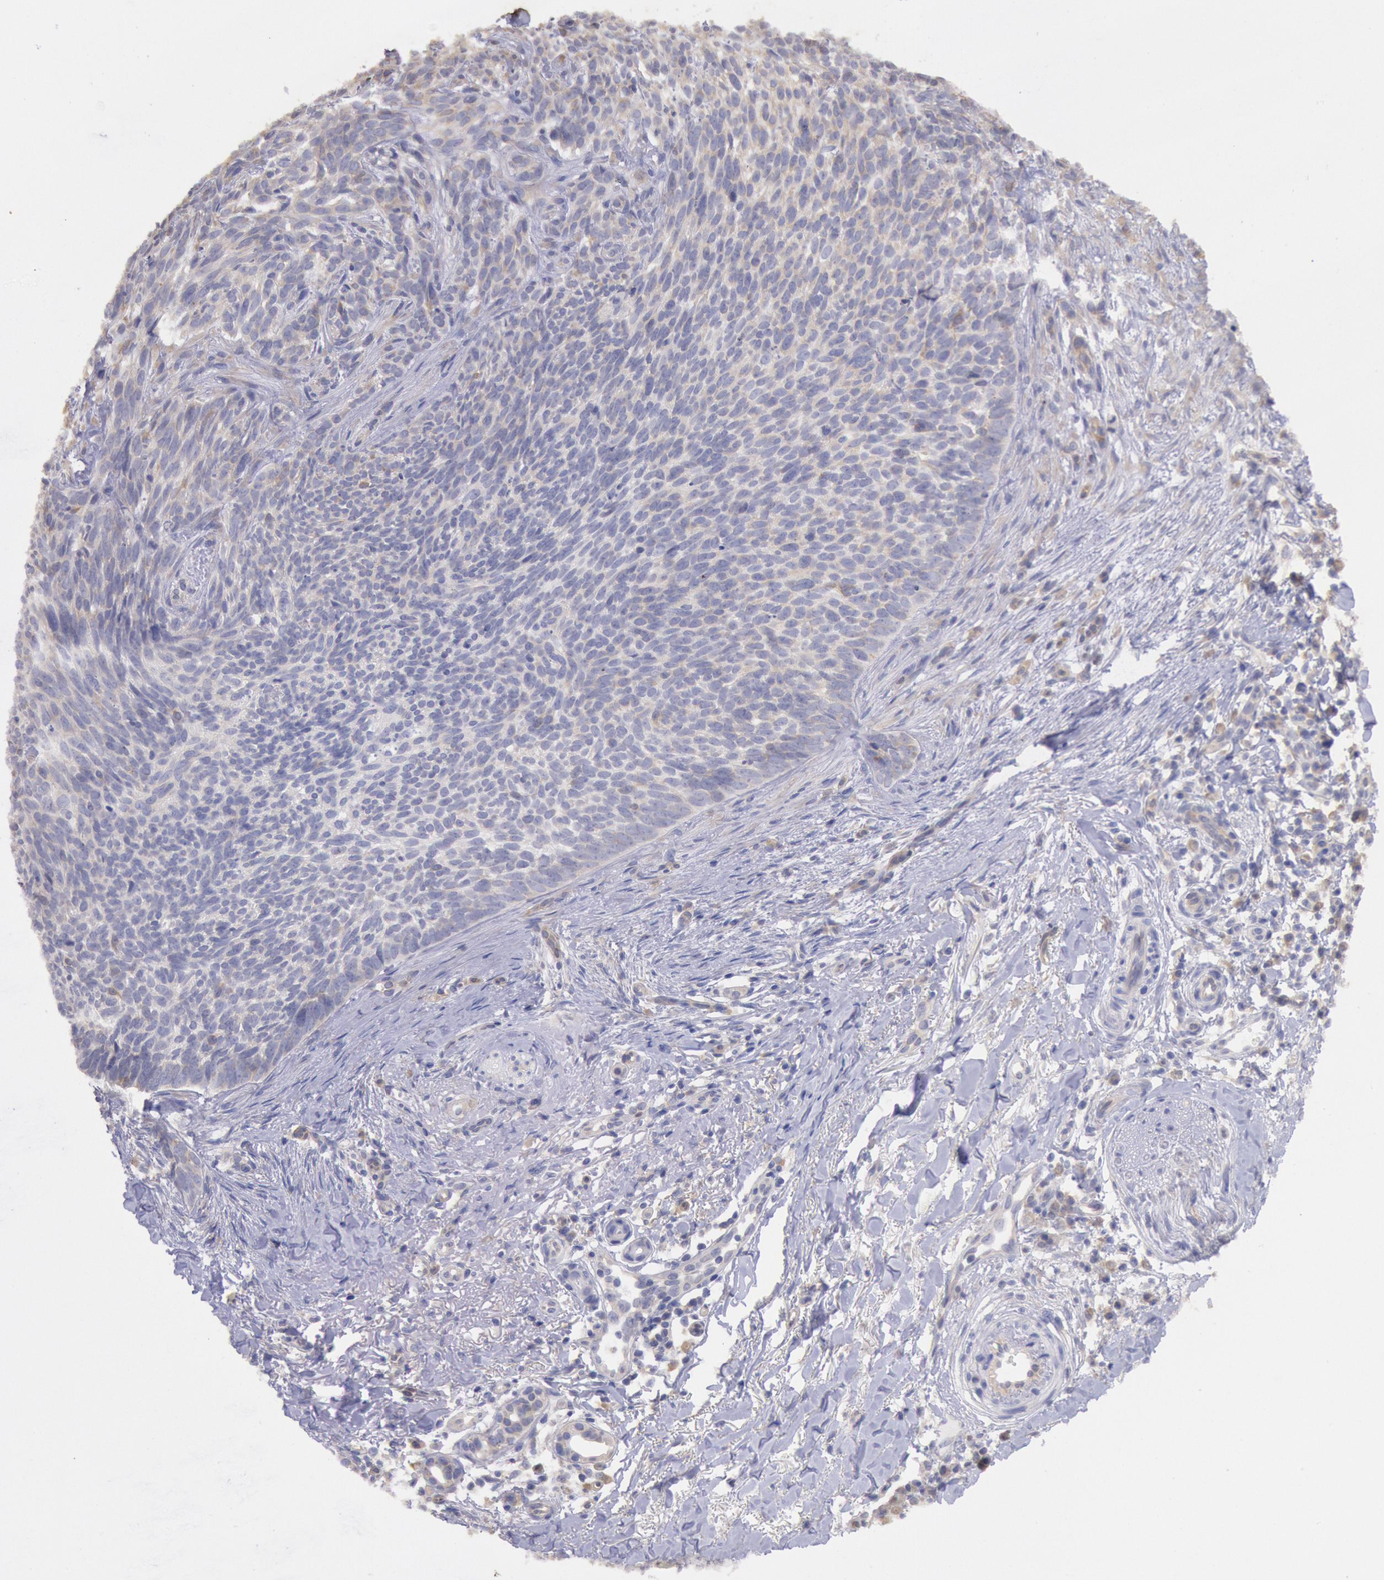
{"staining": {"intensity": "weak", "quantity": "<25%", "location": "cytoplasmic/membranous"}, "tissue": "skin cancer", "cell_type": "Tumor cells", "image_type": "cancer", "snomed": [{"axis": "morphology", "description": "Basal cell carcinoma"}, {"axis": "topography", "description": "Skin"}], "caption": "The immunohistochemistry (IHC) image has no significant expression in tumor cells of skin basal cell carcinoma tissue. Brightfield microscopy of immunohistochemistry (IHC) stained with DAB (3,3'-diaminobenzidine) (brown) and hematoxylin (blue), captured at high magnification.", "gene": "DRG1", "patient": {"sex": "female", "age": 81}}